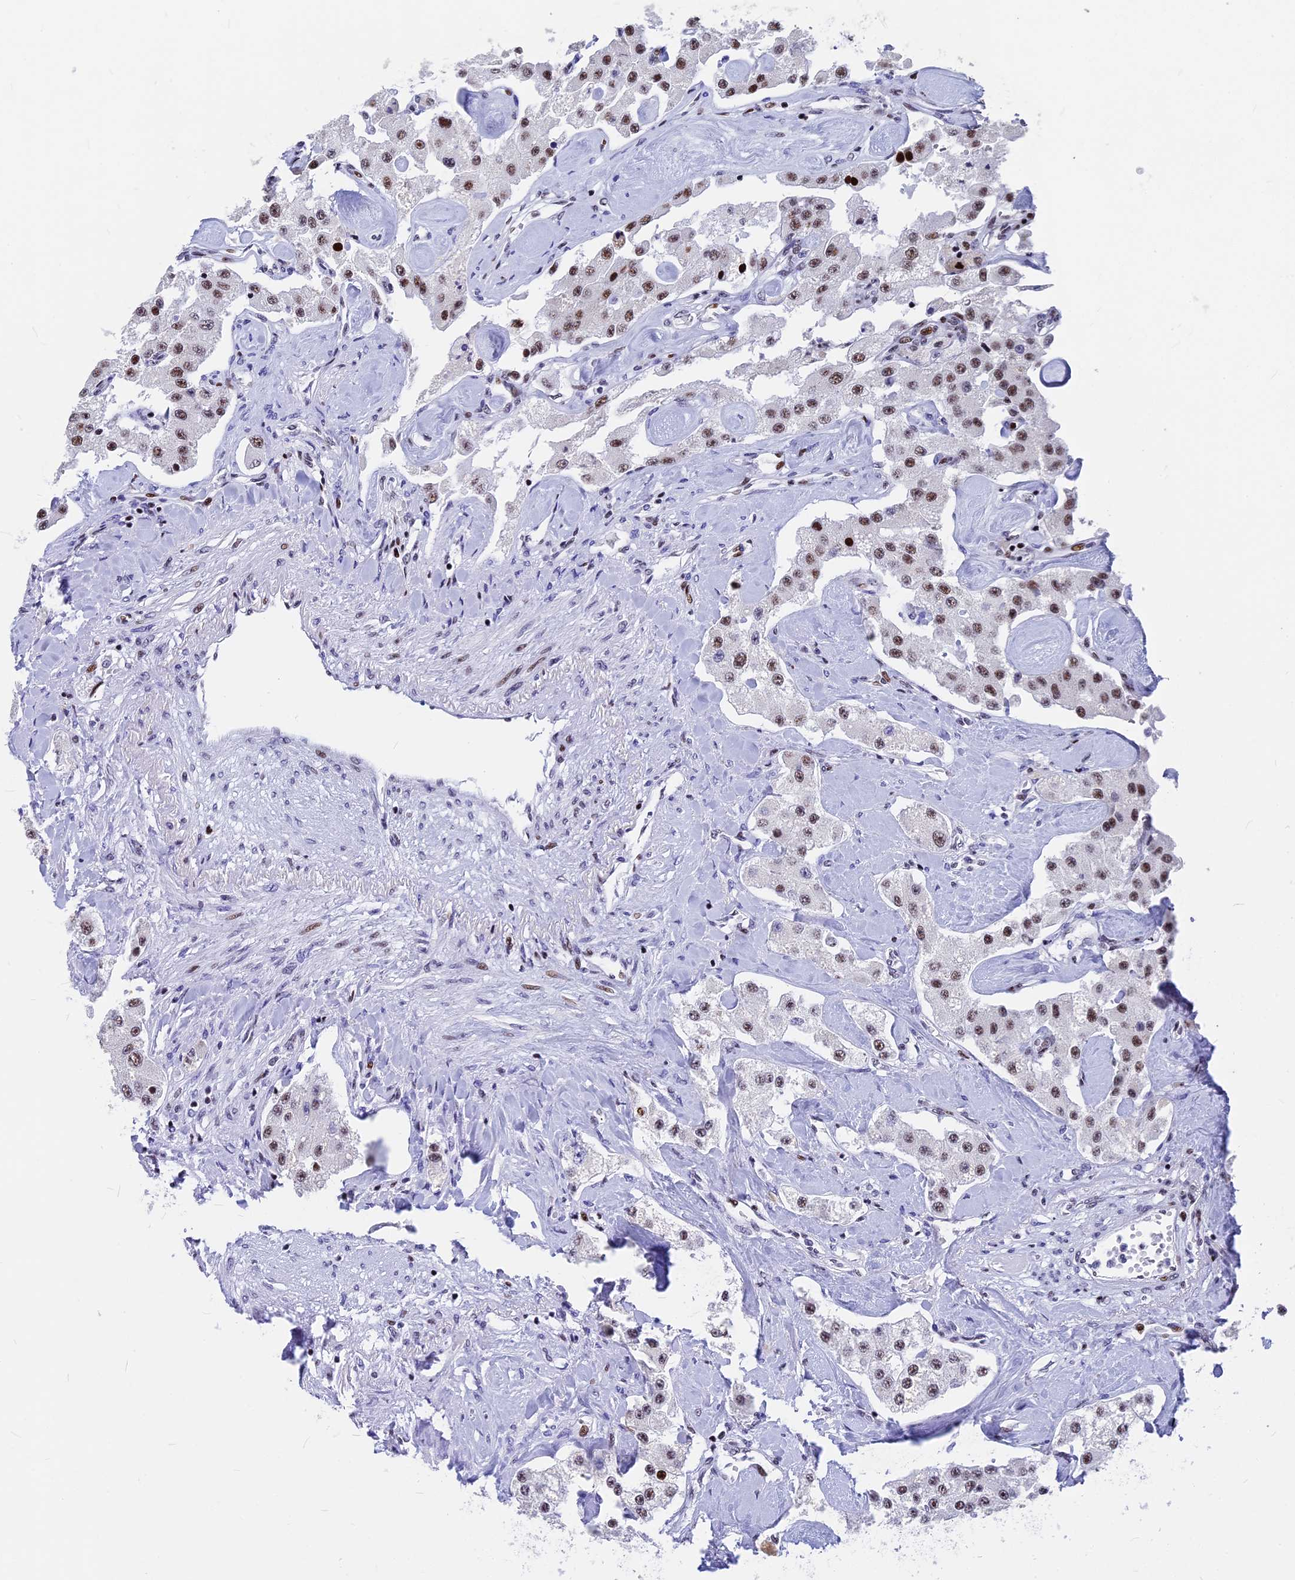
{"staining": {"intensity": "moderate", "quantity": ">75%", "location": "nuclear"}, "tissue": "carcinoid", "cell_type": "Tumor cells", "image_type": "cancer", "snomed": [{"axis": "morphology", "description": "Carcinoid, malignant, NOS"}, {"axis": "topography", "description": "Pancreas"}], "caption": "The image reveals a brown stain indicating the presence of a protein in the nuclear of tumor cells in malignant carcinoid.", "gene": "NSA2", "patient": {"sex": "male", "age": 41}}